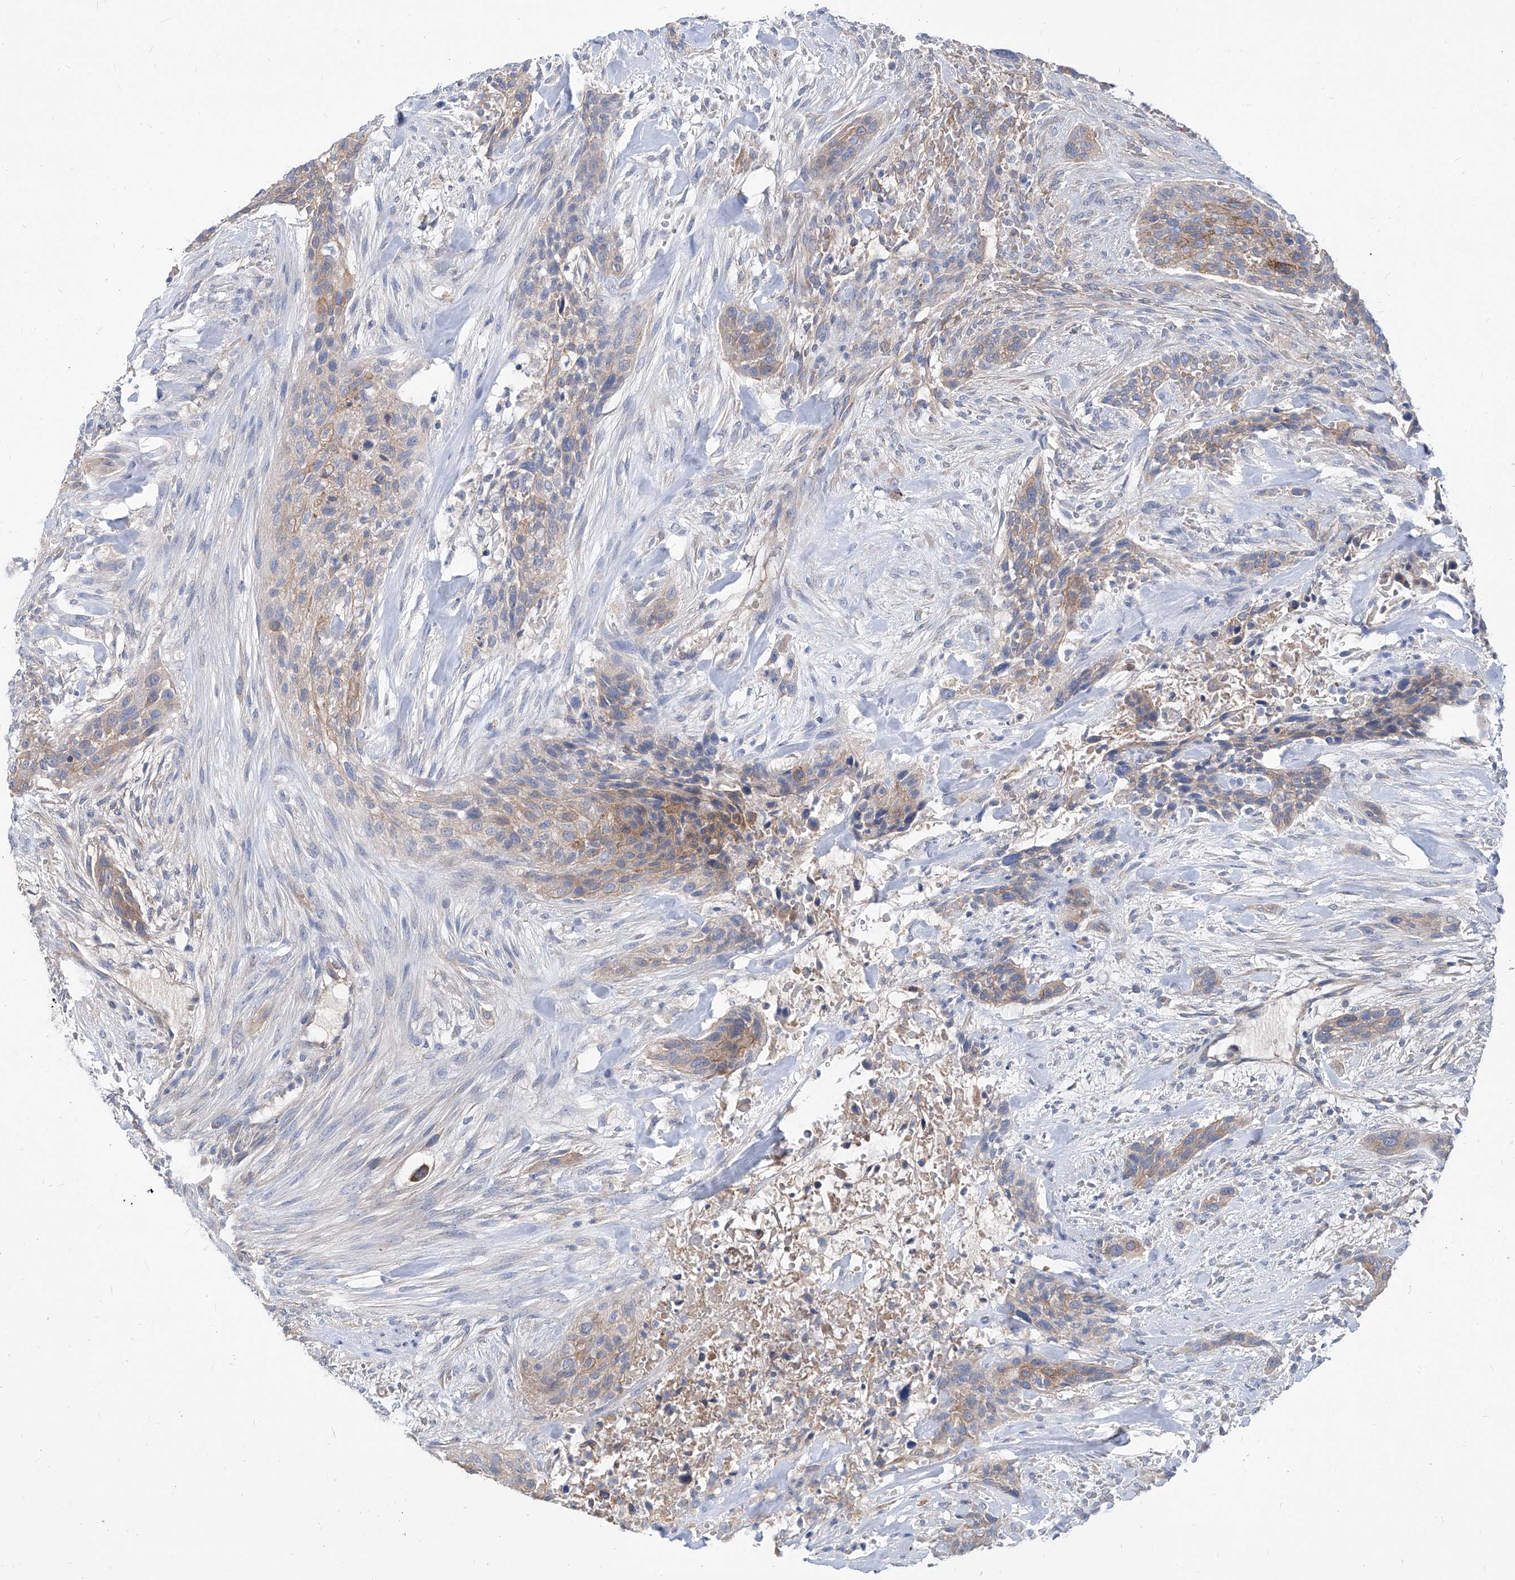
{"staining": {"intensity": "moderate", "quantity": "<25%", "location": "cytoplasmic/membranous"}, "tissue": "urothelial cancer", "cell_type": "Tumor cells", "image_type": "cancer", "snomed": [{"axis": "morphology", "description": "Urothelial carcinoma, High grade"}, {"axis": "topography", "description": "Urinary bladder"}], "caption": "A micrograph of high-grade urothelial carcinoma stained for a protein reveals moderate cytoplasmic/membranous brown staining in tumor cells. (DAB (3,3'-diaminobenzidine) IHC, brown staining for protein, blue staining for nuclei).", "gene": "AKAP10", "patient": {"sex": "male", "age": 35}}